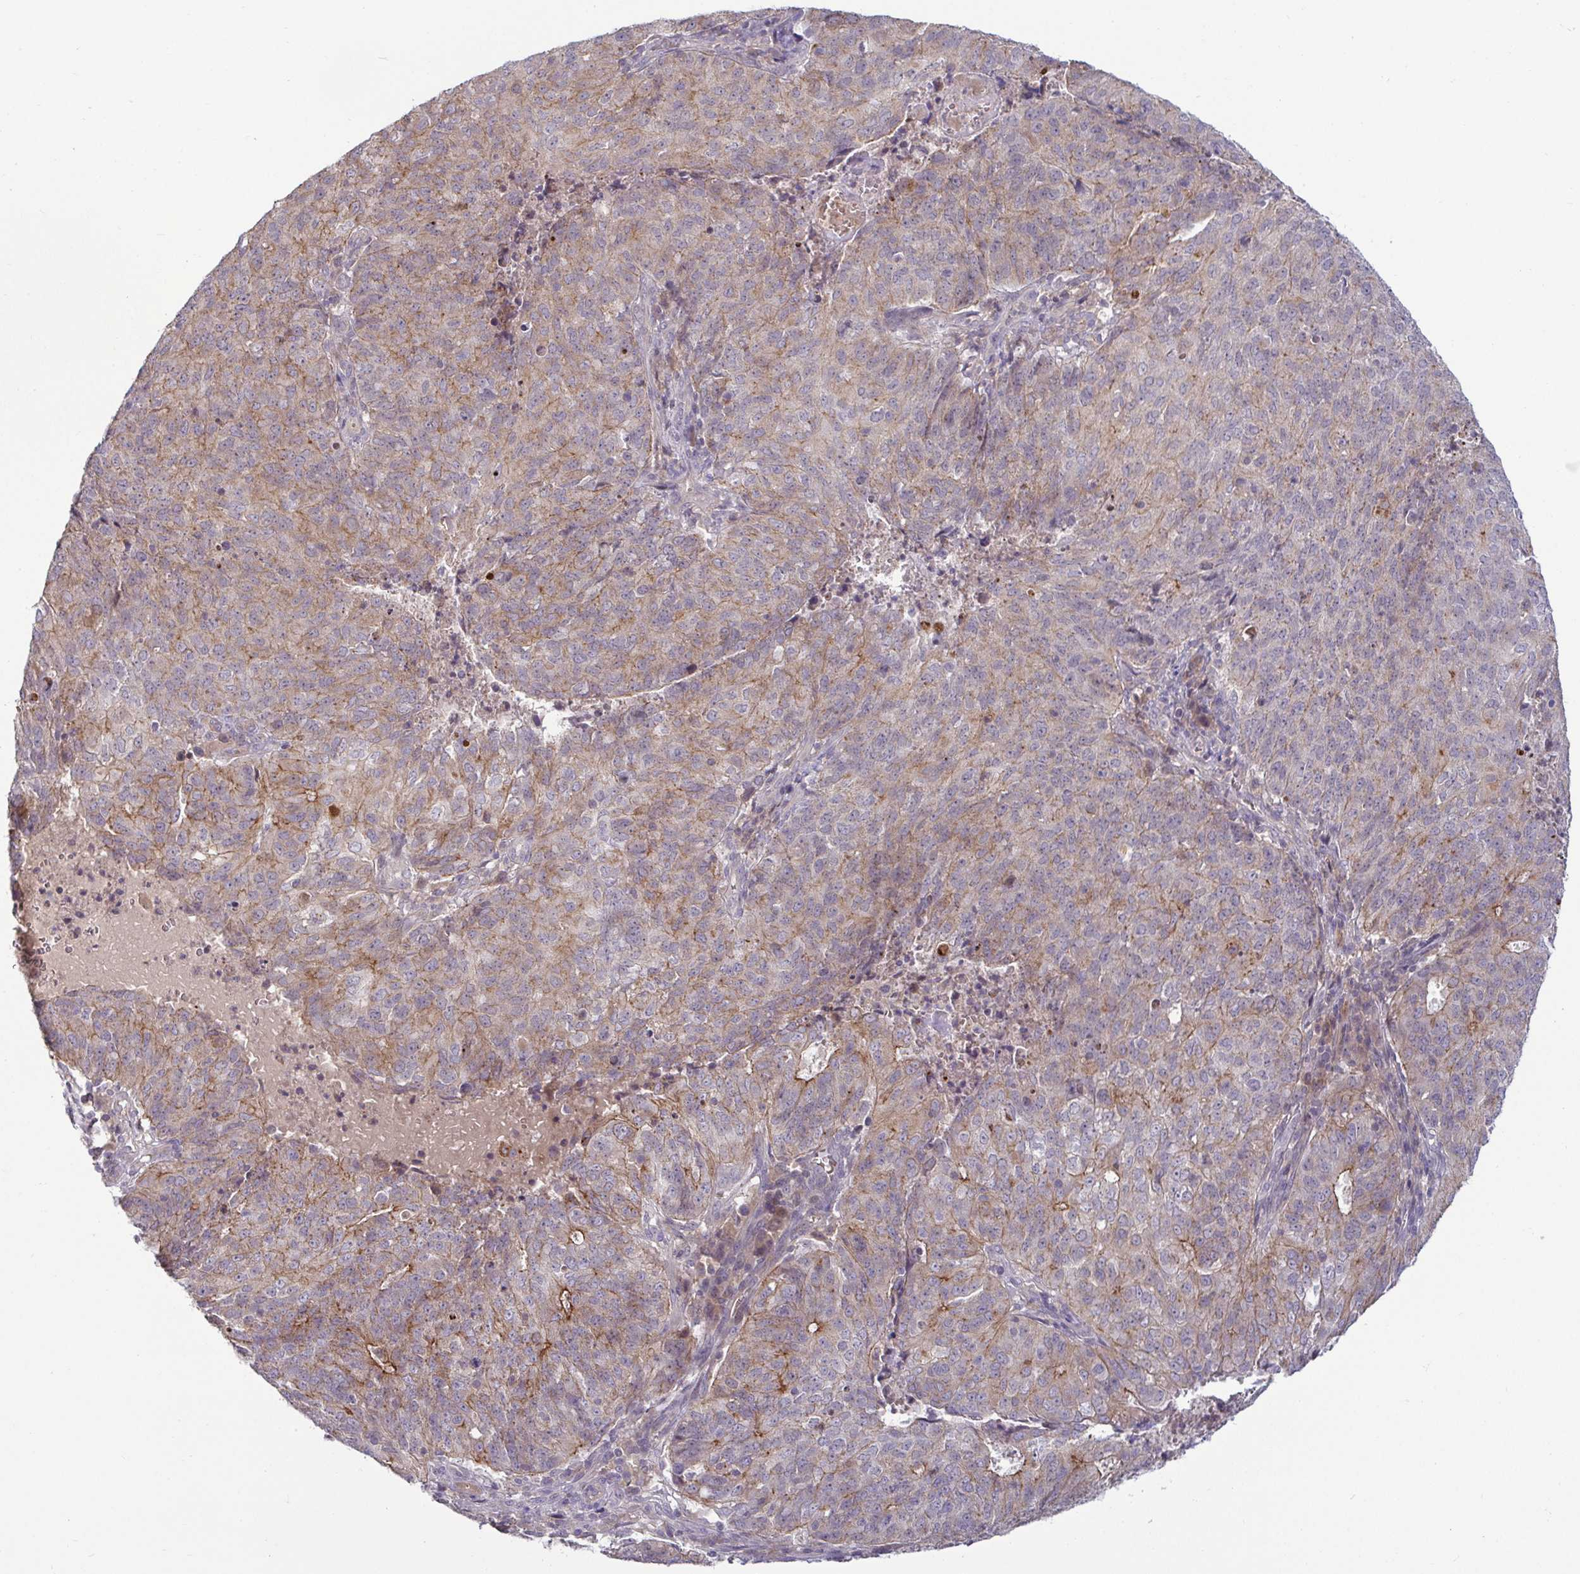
{"staining": {"intensity": "moderate", "quantity": "25%-75%", "location": "cytoplasmic/membranous"}, "tissue": "endometrial cancer", "cell_type": "Tumor cells", "image_type": "cancer", "snomed": [{"axis": "morphology", "description": "Adenocarcinoma, NOS"}, {"axis": "topography", "description": "Endometrium"}], "caption": "DAB immunohistochemical staining of human endometrial cancer (adenocarcinoma) displays moderate cytoplasmic/membranous protein expression in about 25%-75% of tumor cells.", "gene": "GSTM1", "patient": {"sex": "female", "age": 82}}